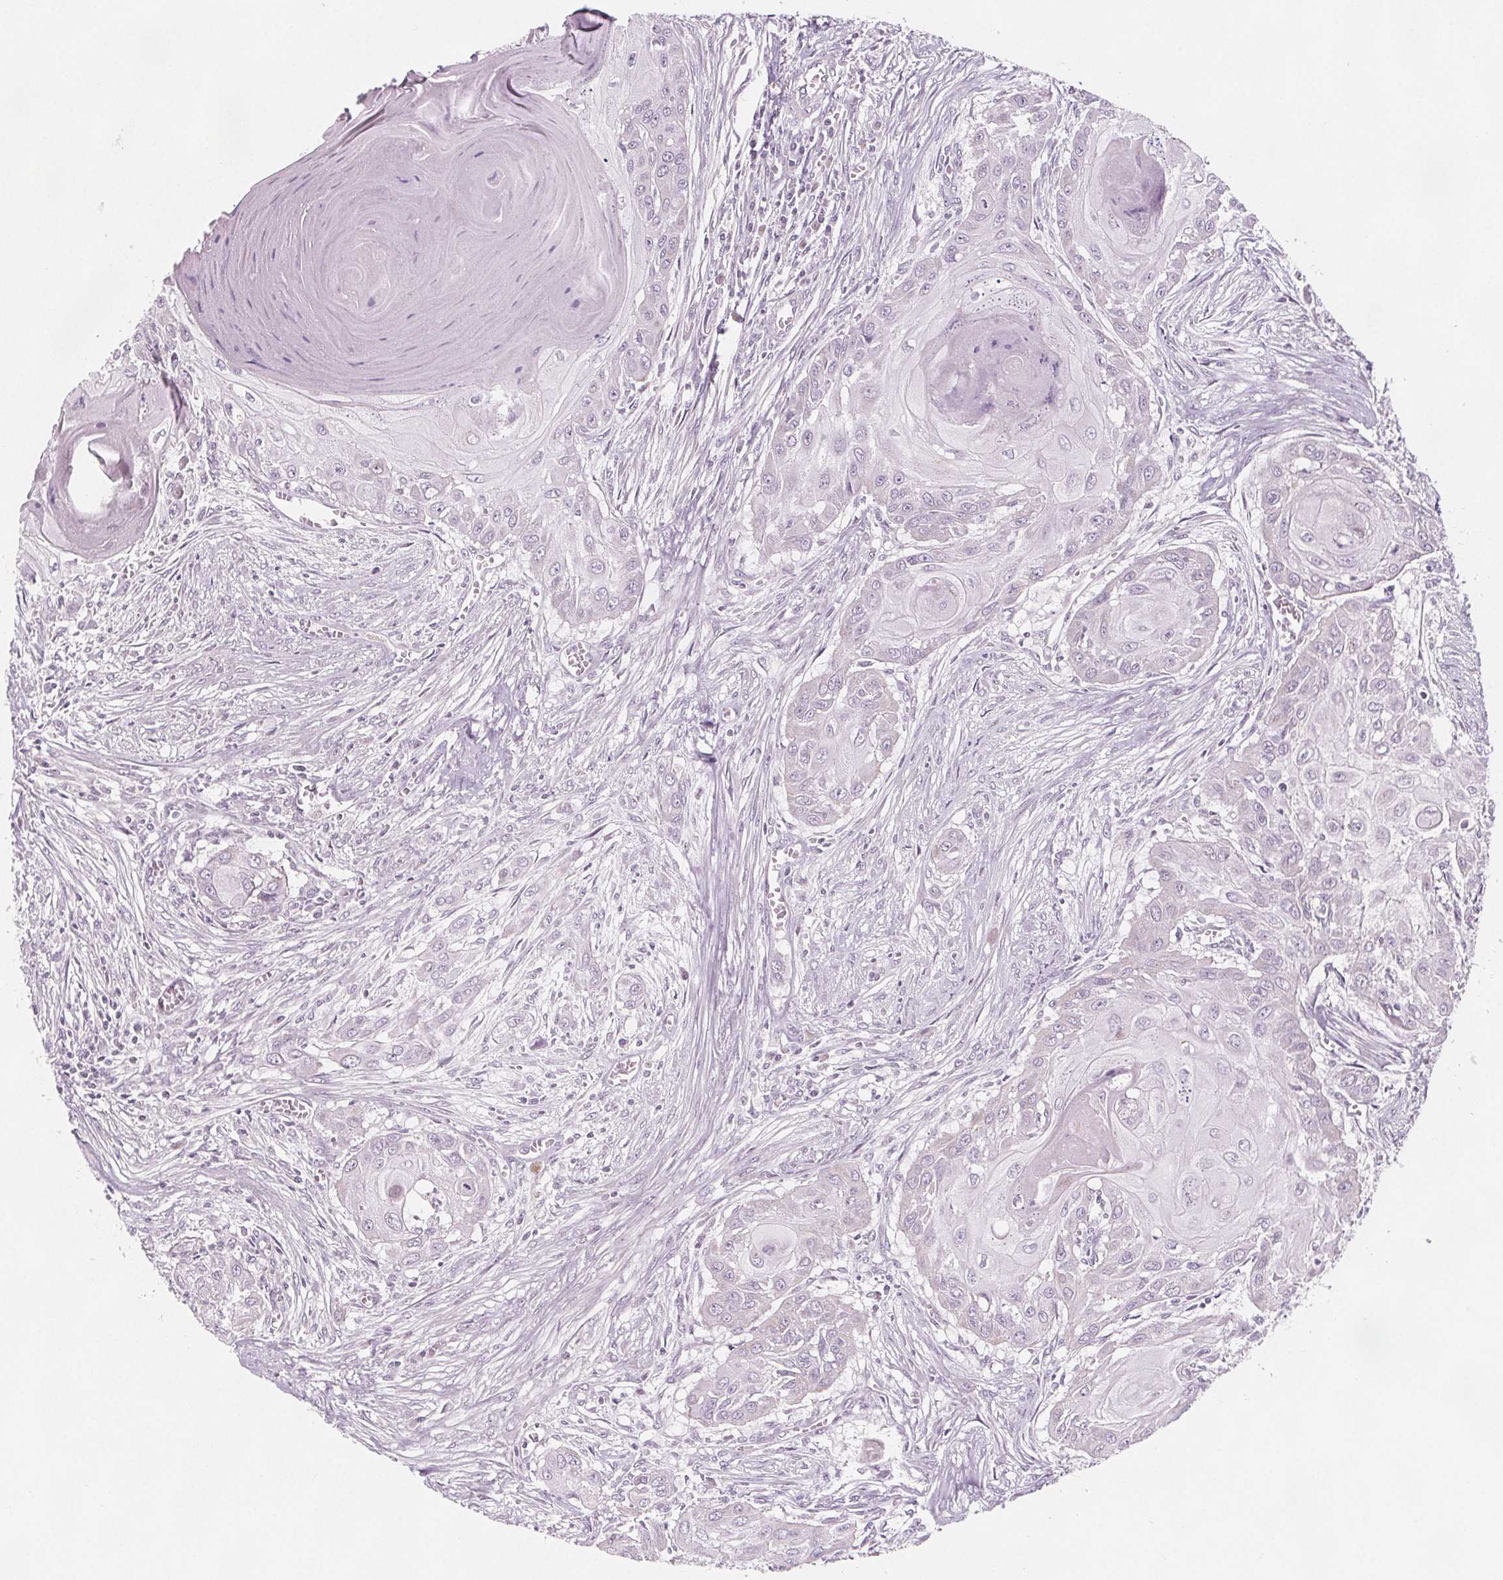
{"staining": {"intensity": "negative", "quantity": "none", "location": "none"}, "tissue": "head and neck cancer", "cell_type": "Tumor cells", "image_type": "cancer", "snomed": [{"axis": "morphology", "description": "Squamous cell carcinoma, NOS"}, {"axis": "topography", "description": "Oral tissue"}, {"axis": "topography", "description": "Head-Neck"}], "caption": "The IHC histopathology image has no significant expression in tumor cells of head and neck cancer (squamous cell carcinoma) tissue.", "gene": "ADAM33", "patient": {"sex": "male", "age": 71}}